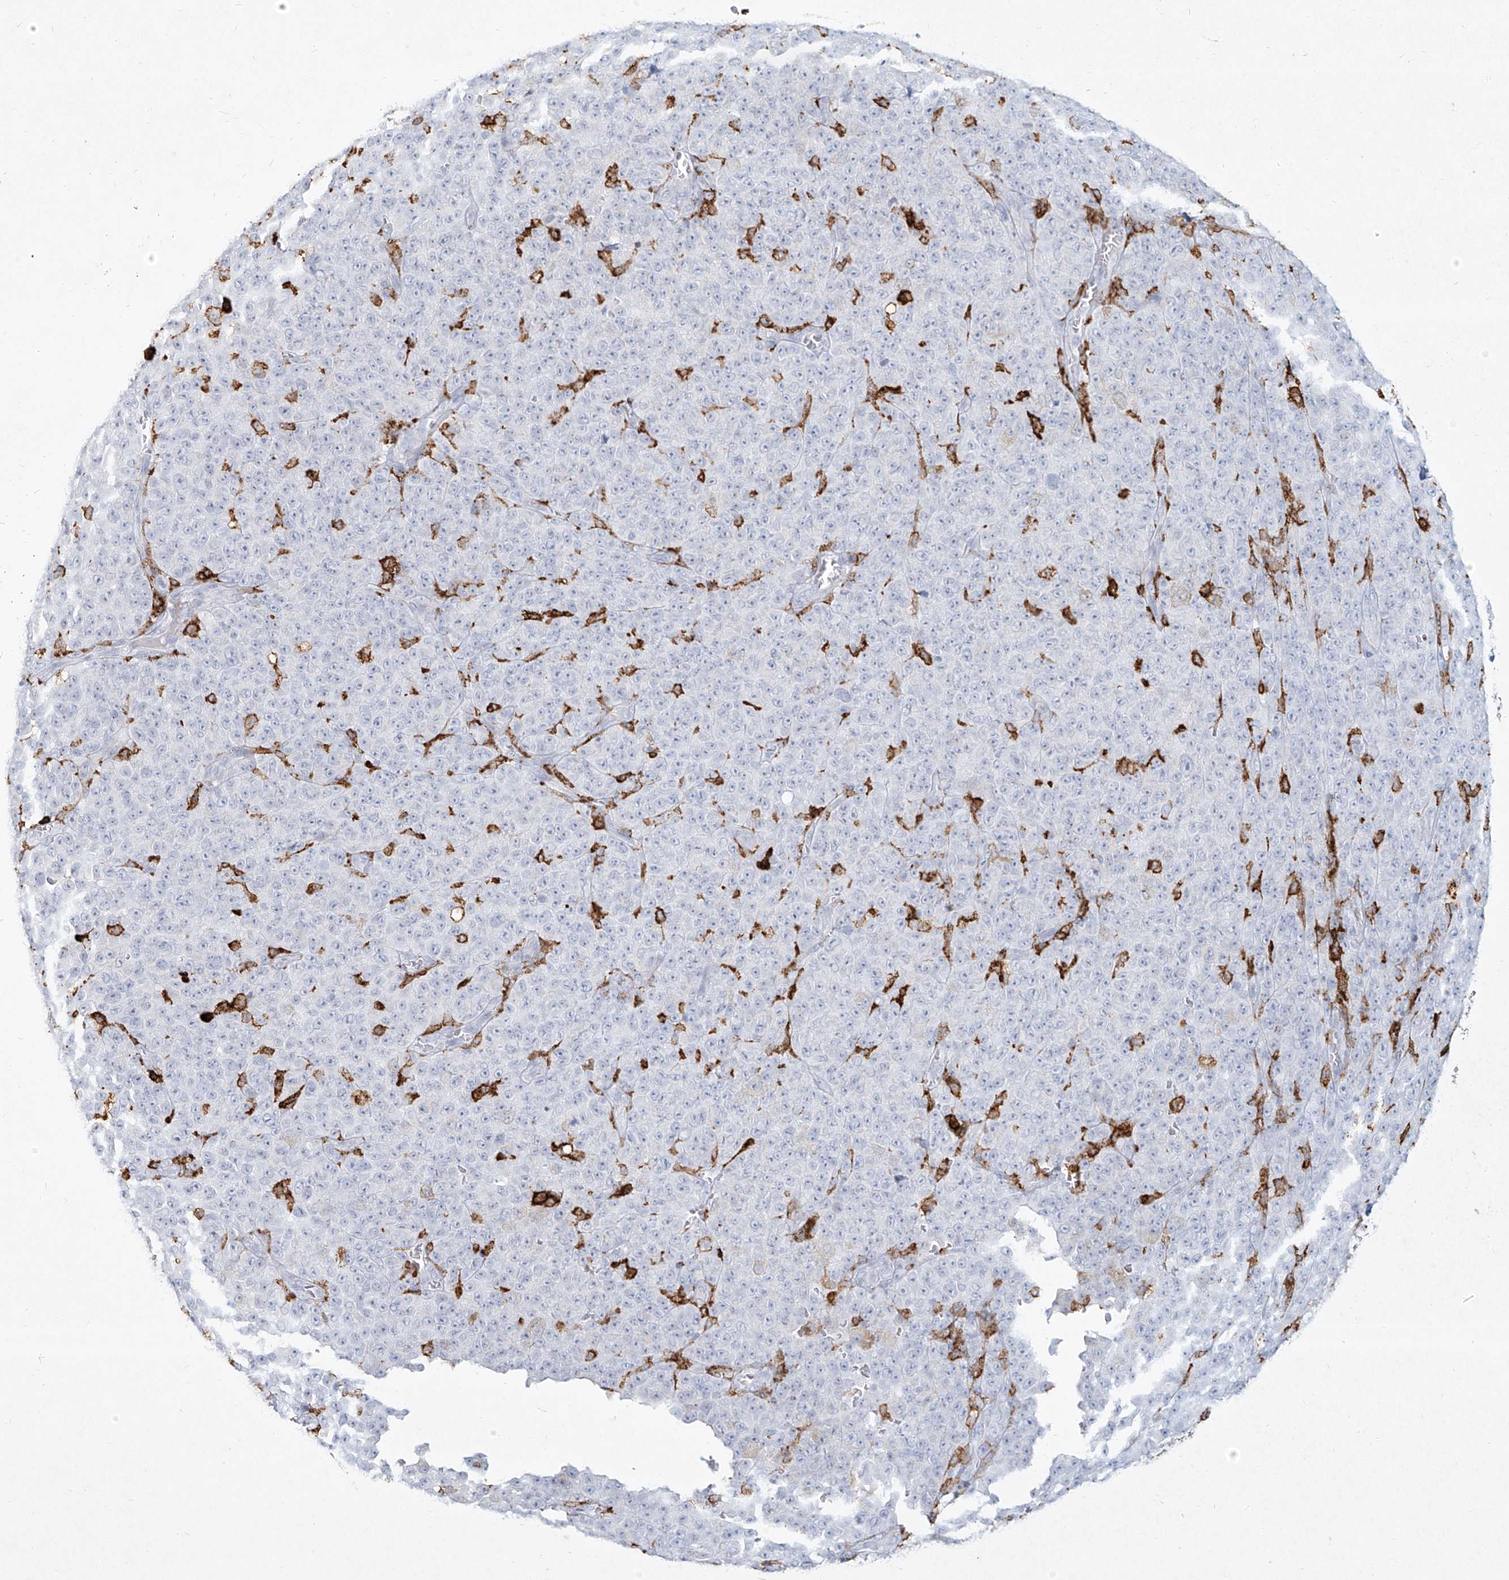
{"staining": {"intensity": "negative", "quantity": "none", "location": "none"}, "tissue": "melanoma", "cell_type": "Tumor cells", "image_type": "cancer", "snomed": [{"axis": "morphology", "description": "Malignant melanoma, NOS"}, {"axis": "topography", "description": "Skin"}], "caption": "The micrograph exhibits no staining of tumor cells in melanoma. The staining was performed using DAB to visualize the protein expression in brown, while the nuclei were stained in blue with hematoxylin (Magnification: 20x).", "gene": "CD209", "patient": {"sex": "female", "age": 82}}